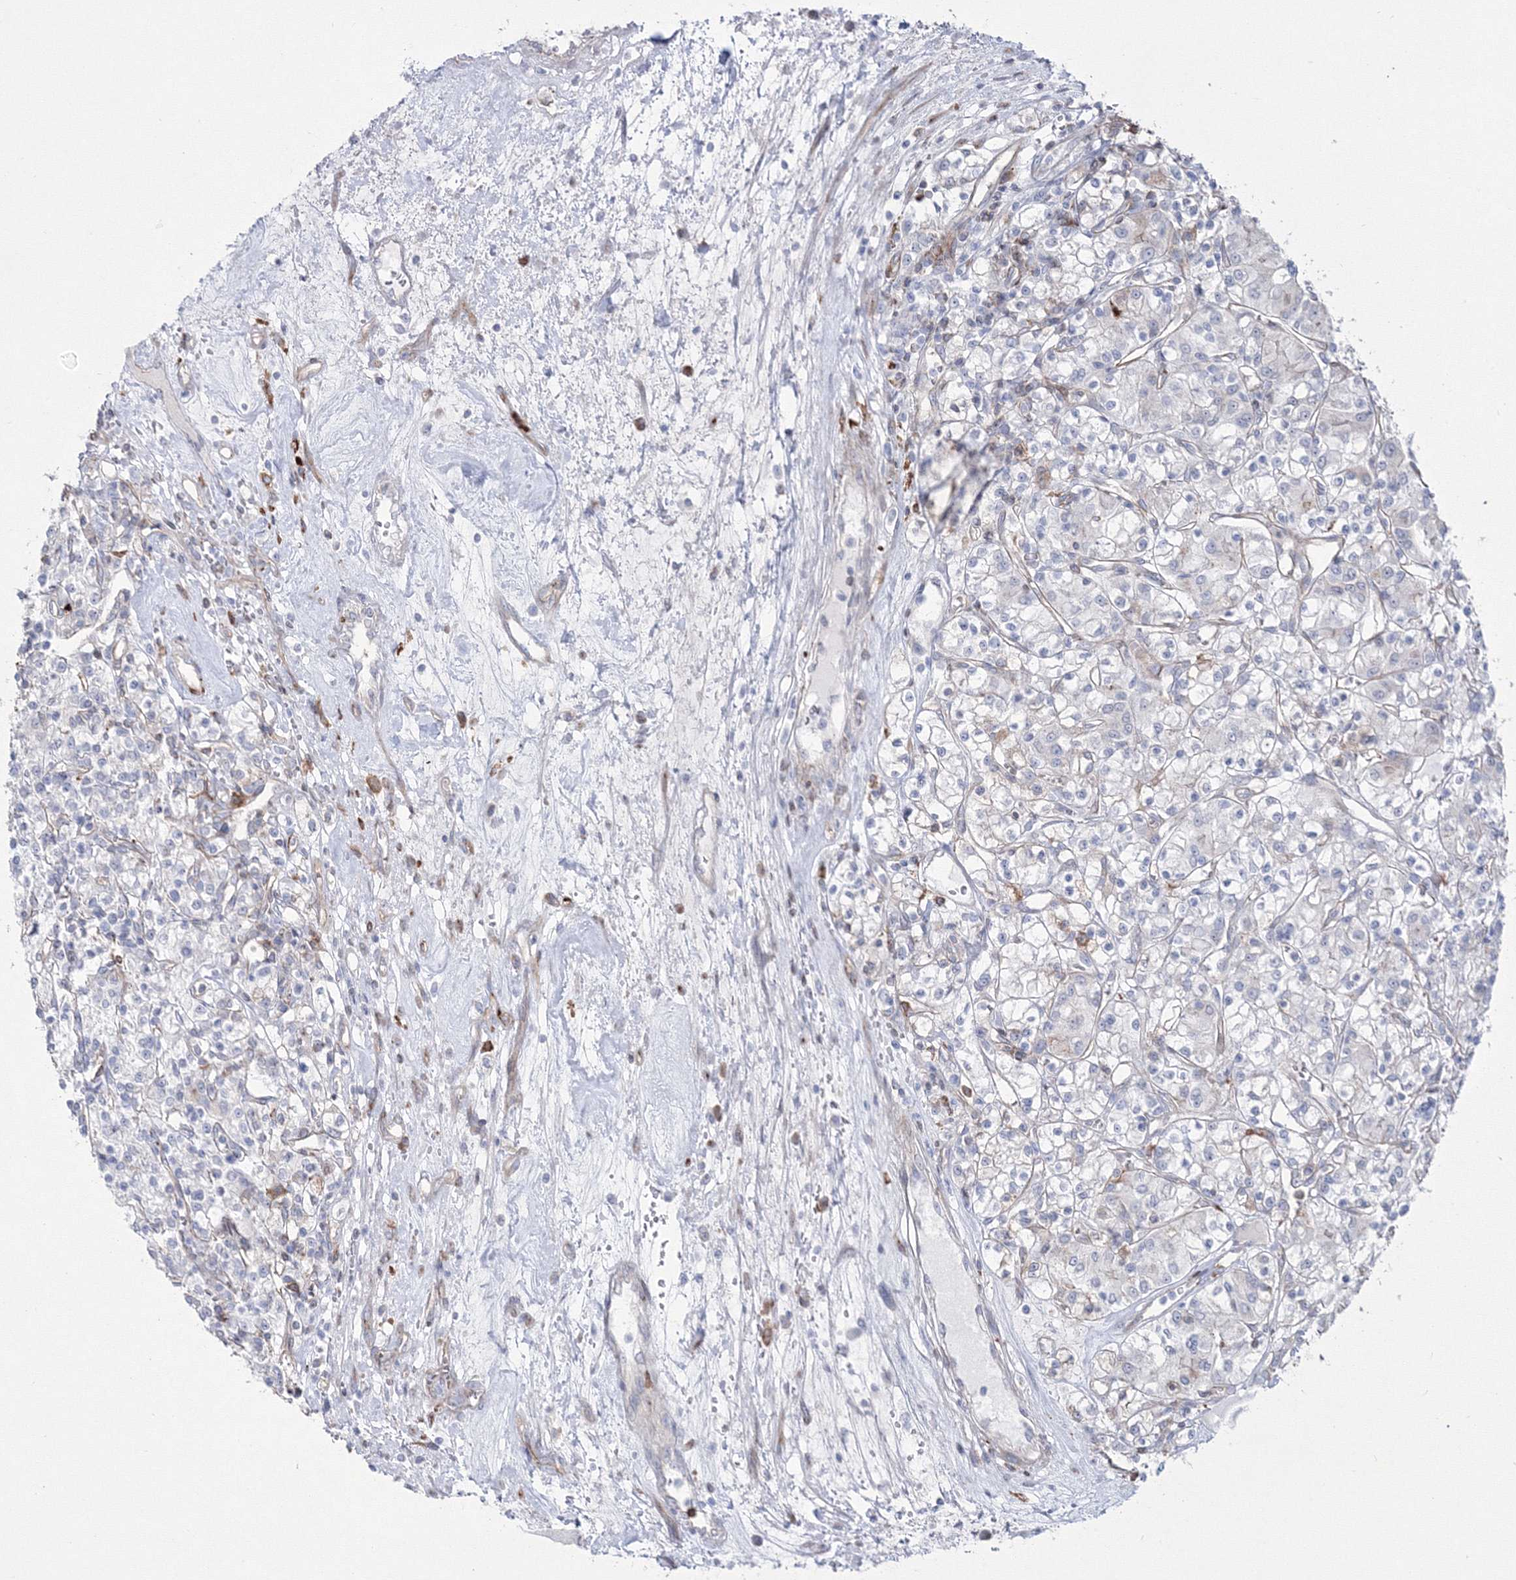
{"staining": {"intensity": "negative", "quantity": "none", "location": "none"}, "tissue": "renal cancer", "cell_type": "Tumor cells", "image_type": "cancer", "snomed": [{"axis": "morphology", "description": "Adenocarcinoma, NOS"}, {"axis": "topography", "description": "Kidney"}], "caption": "Immunohistochemistry (IHC) of human renal cancer shows no staining in tumor cells. Nuclei are stained in blue.", "gene": "HYAL2", "patient": {"sex": "female", "age": 59}}